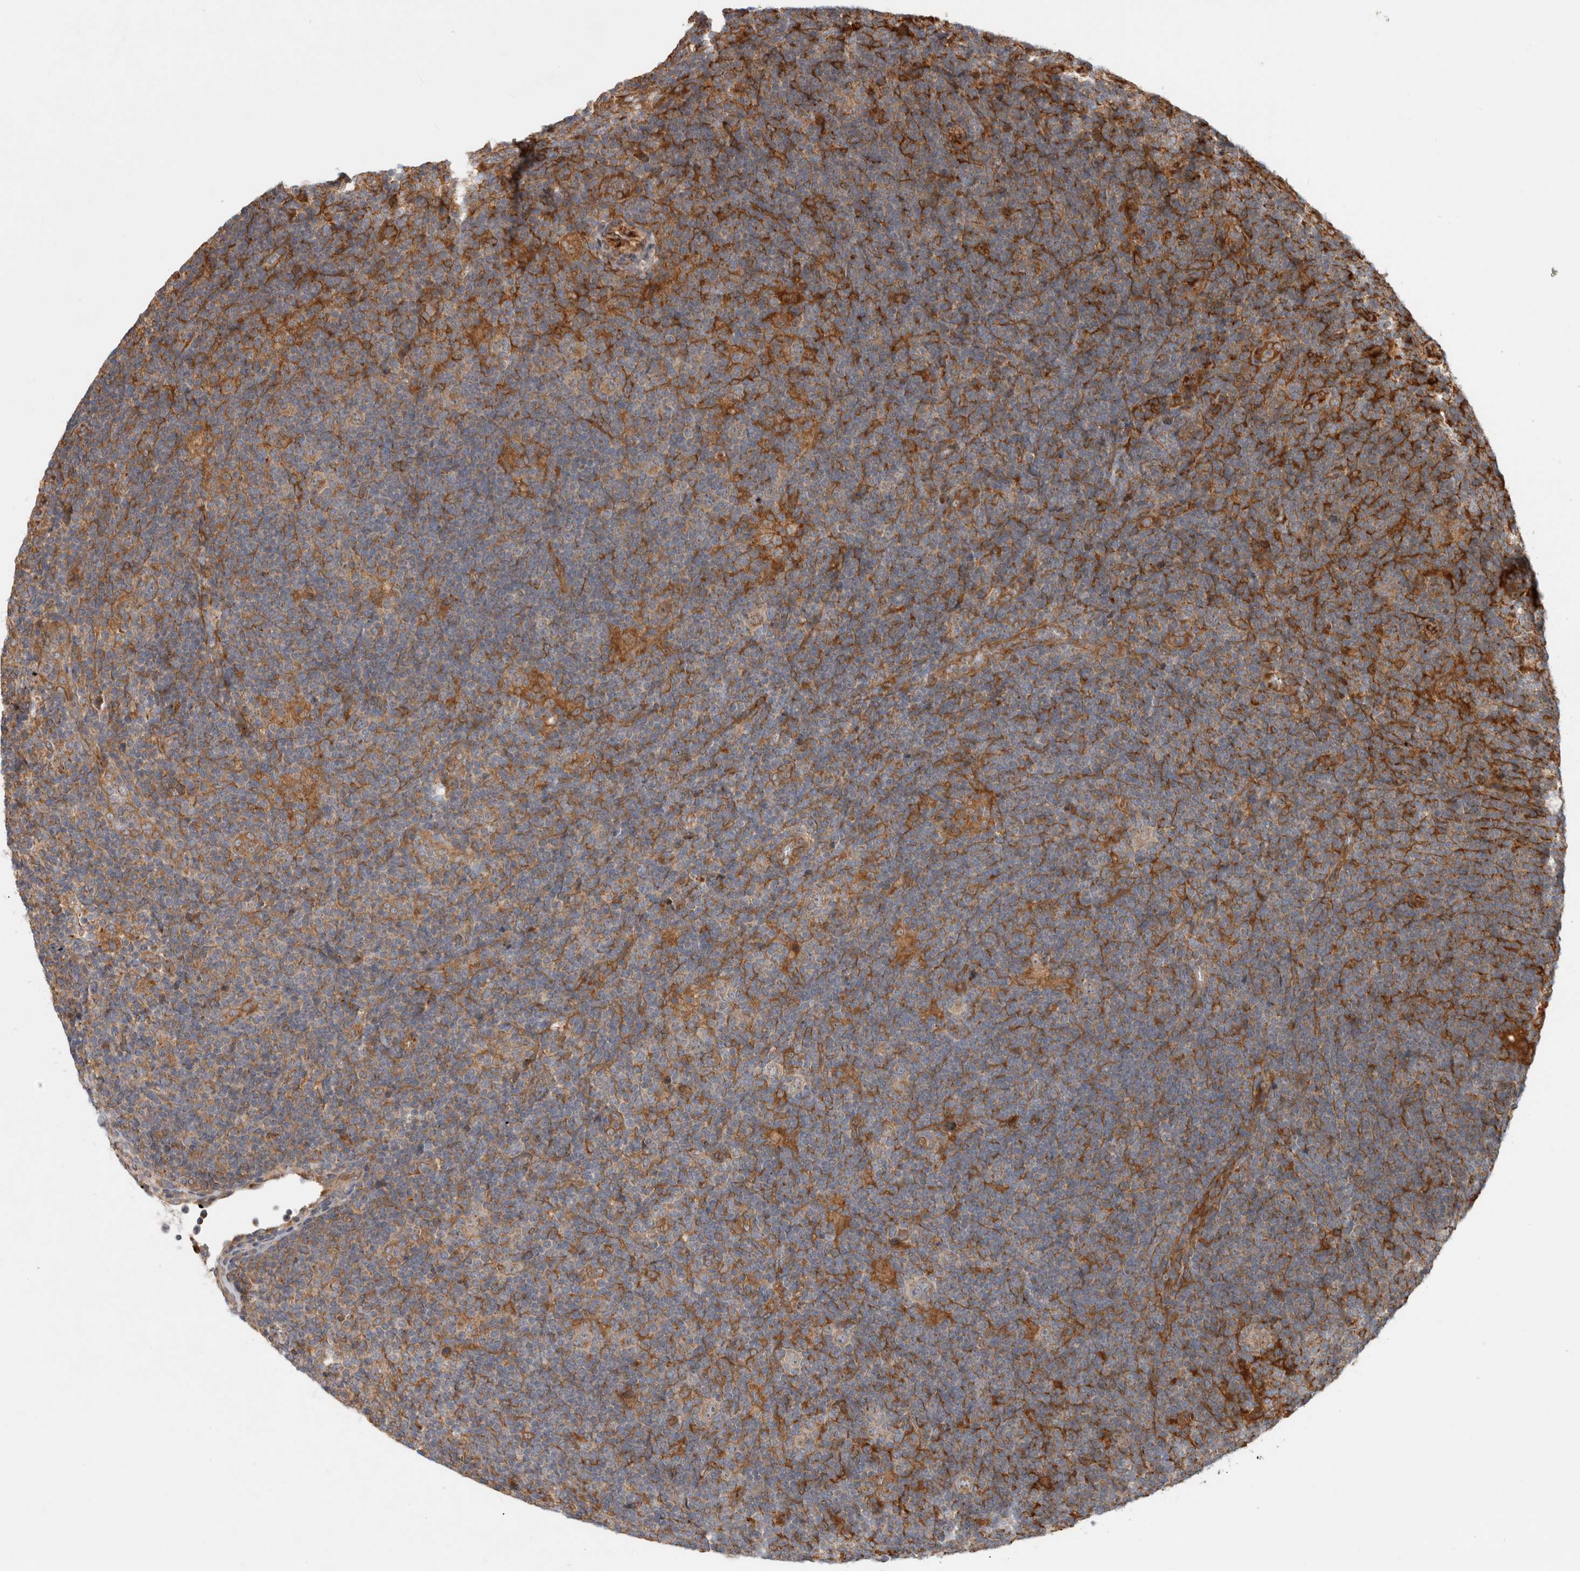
{"staining": {"intensity": "weak", "quantity": ">75%", "location": "cytoplasmic/membranous"}, "tissue": "lymphoma", "cell_type": "Tumor cells", "image_type": "cancer", "snomed": [{"axis": "morphology", "description": "Hodgkin's disease, NOS"}, {"axis": "topography", "description": "Lymph node"}], "caption": "Tumor cells display low levels of weak cytoplasmic/membranous positivity in about >75% of cells in Hodgkin's disease. (Stains: DAB in brown, nuclei in blue, Microscopy: brightfield microscopy at high magnification).", "gene": "TUBD1", "patient": {"sex": "female", "age": 57}}